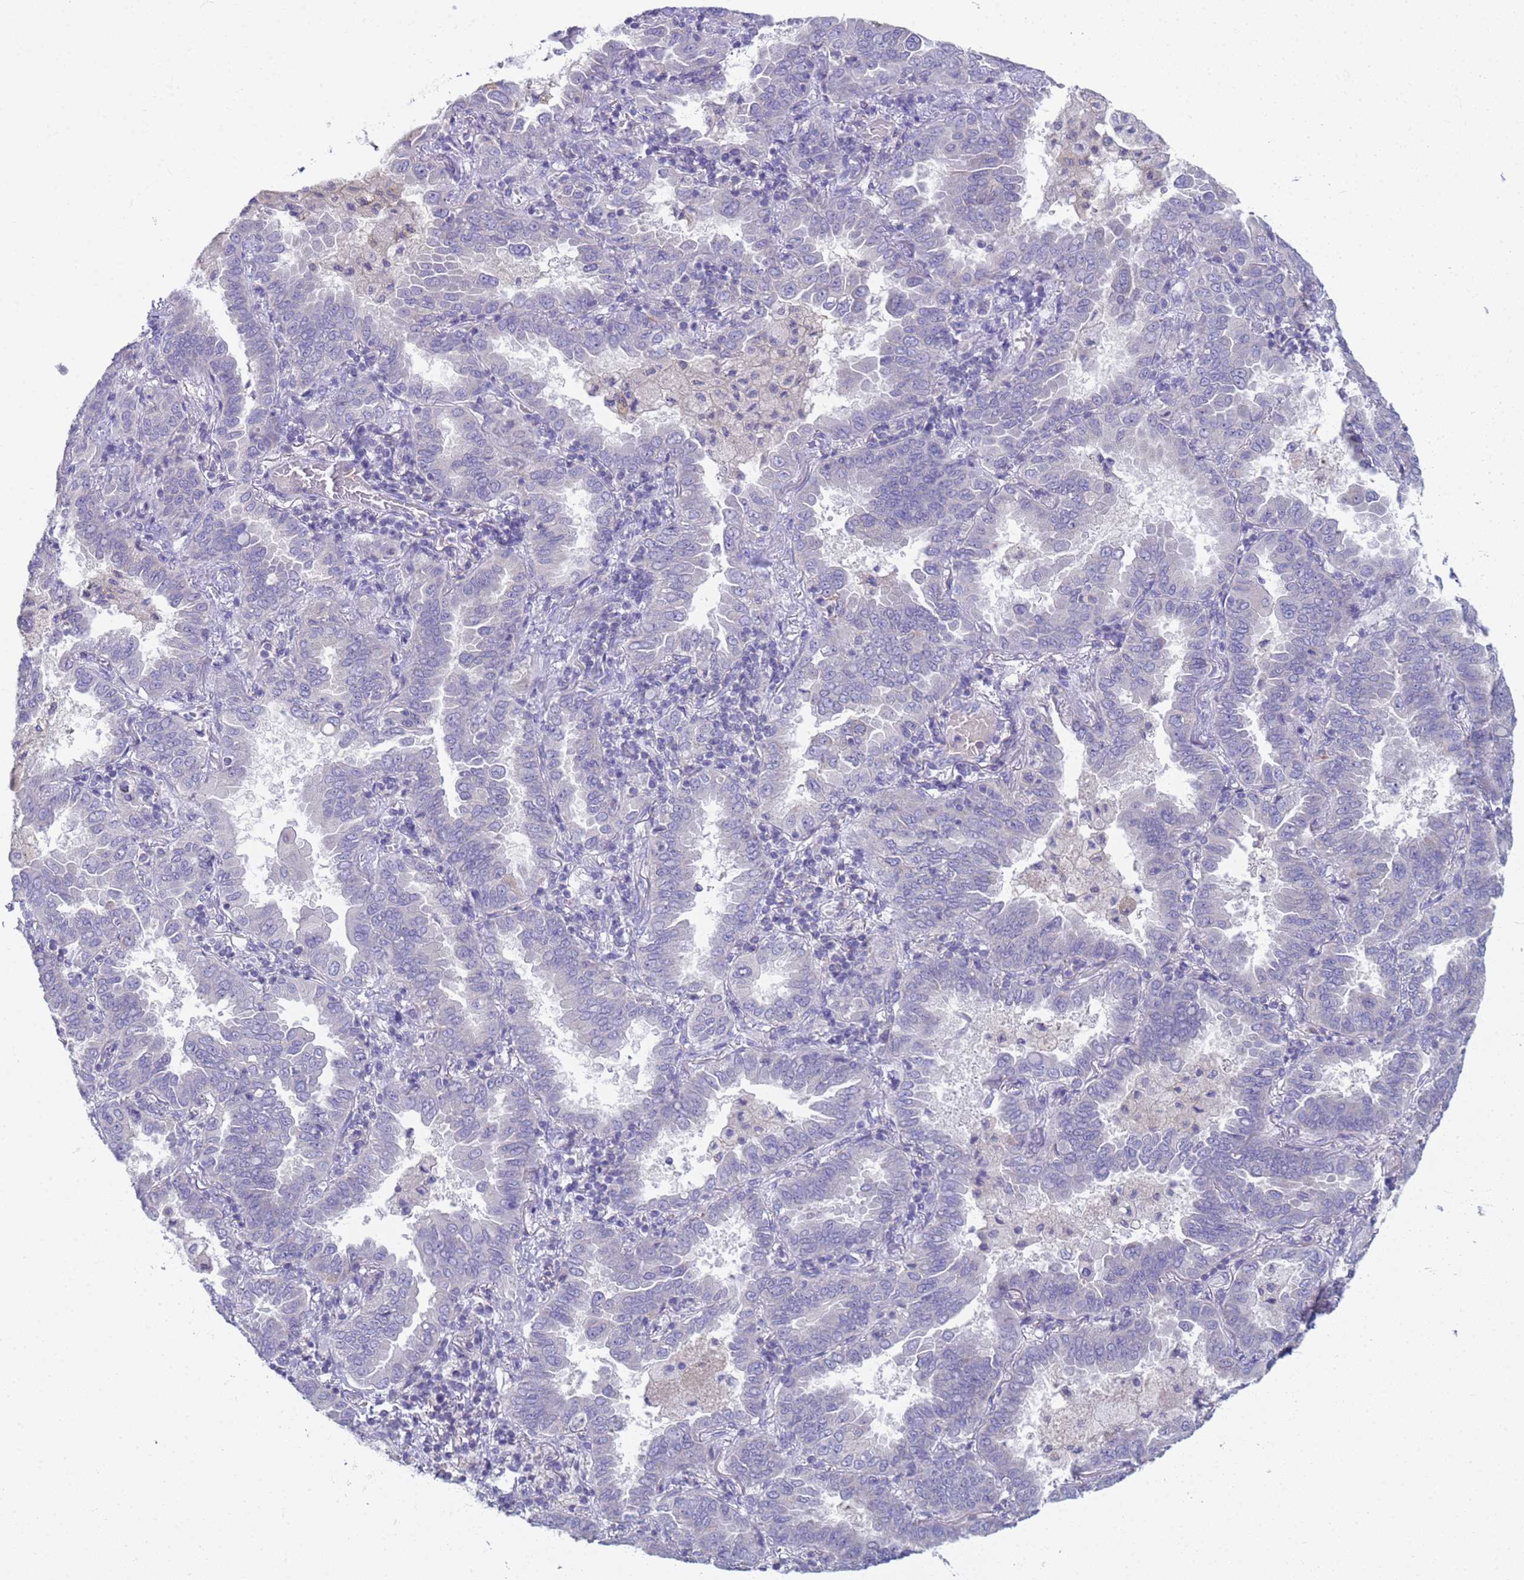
{"staining": {"intensity": "negative", "quantity": "none", "location": "none"}, "tissue": "lung cancer", "cell_type": "Tumor cells", "image_type": "cancer", "snomed": [{"axis": "morphology", "description": "Adenocarcinoma, NOS"}, {"axis": "topography", "description": "Lung"}], "caption": "Immunohistochemistry (IHC) of adenocarcinoma (lung) exhibits no positivity in tumor cells.", "gene": "CR1", "patient": {"sex": "male", "age": 64}}